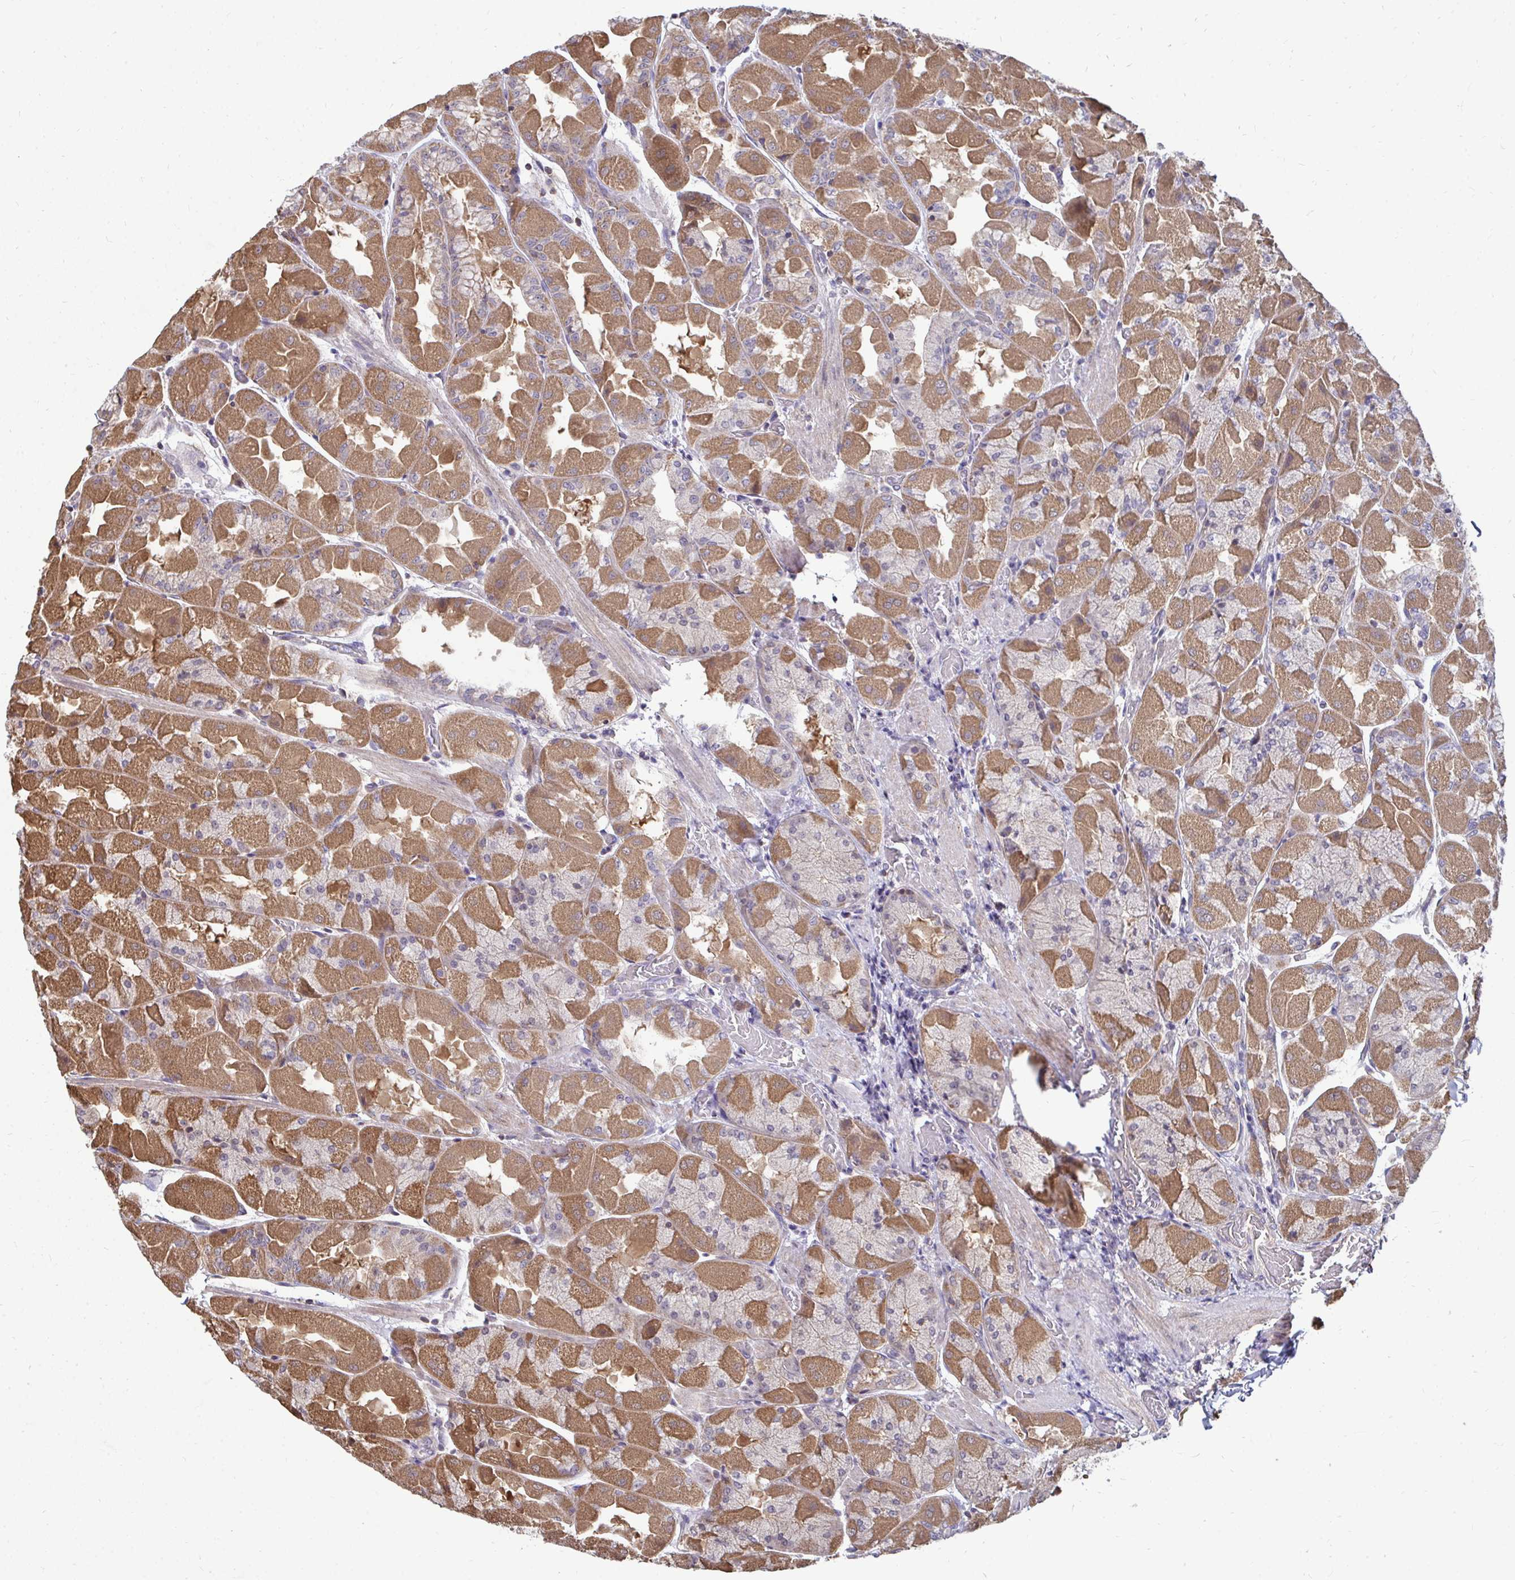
{"staining": {"intensity": "moderate", "quantity": ">75%", "location": "cytoplasmic/membranous"}, "tissue": "stomach", "cell_type": "Glandular cells", "image_type": "normal", "snomed": [{"axis": "morphology", "description": "Normal tissue, NOS"}, {"axis": "topography", "description": "Stomach"}], "caption": "Protein expression by IHC exhibits moderate cytoplasmic/membranous positivity in approximately >75% of glandular cells in normal stomach.", "gene": "DNAJA2", "patient": {"sex": "female", "age": 61}}